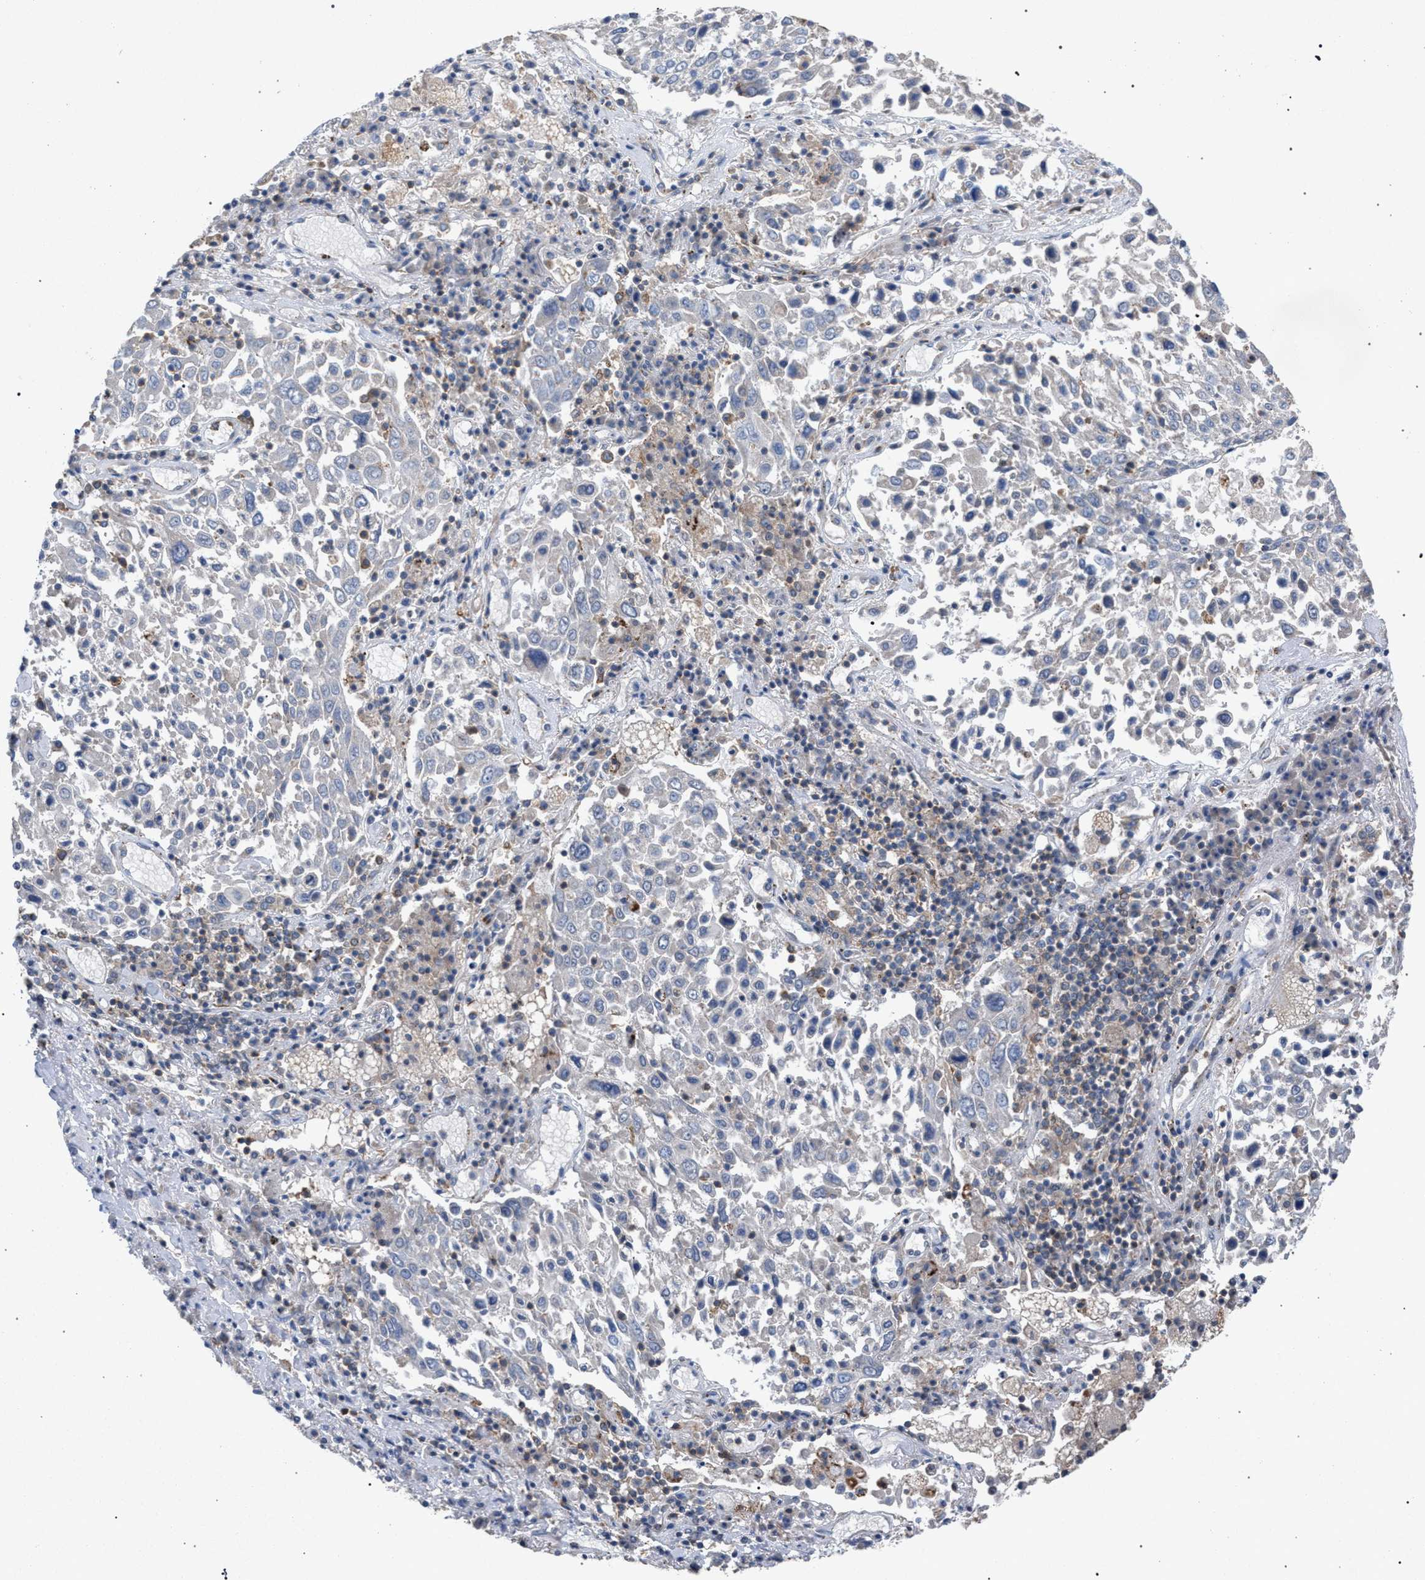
{"staining": {"intensity": "negative", "quantity": "none", "location": "none"}, "tissue": "lung cancer", "cell_type": "Tumor cells", "image_type": "cancer", "snomed": [{"axis": "morphology", "description": "Squamous cell carcinoma, NOS"}, {"axis": "topography", "description": "Lung"}], "caption": "A micrograph of human lung cancer is negative for staining in tumor cells.", "gene": "VPS13A", "patient": {"sex": "male", "age": 65}}